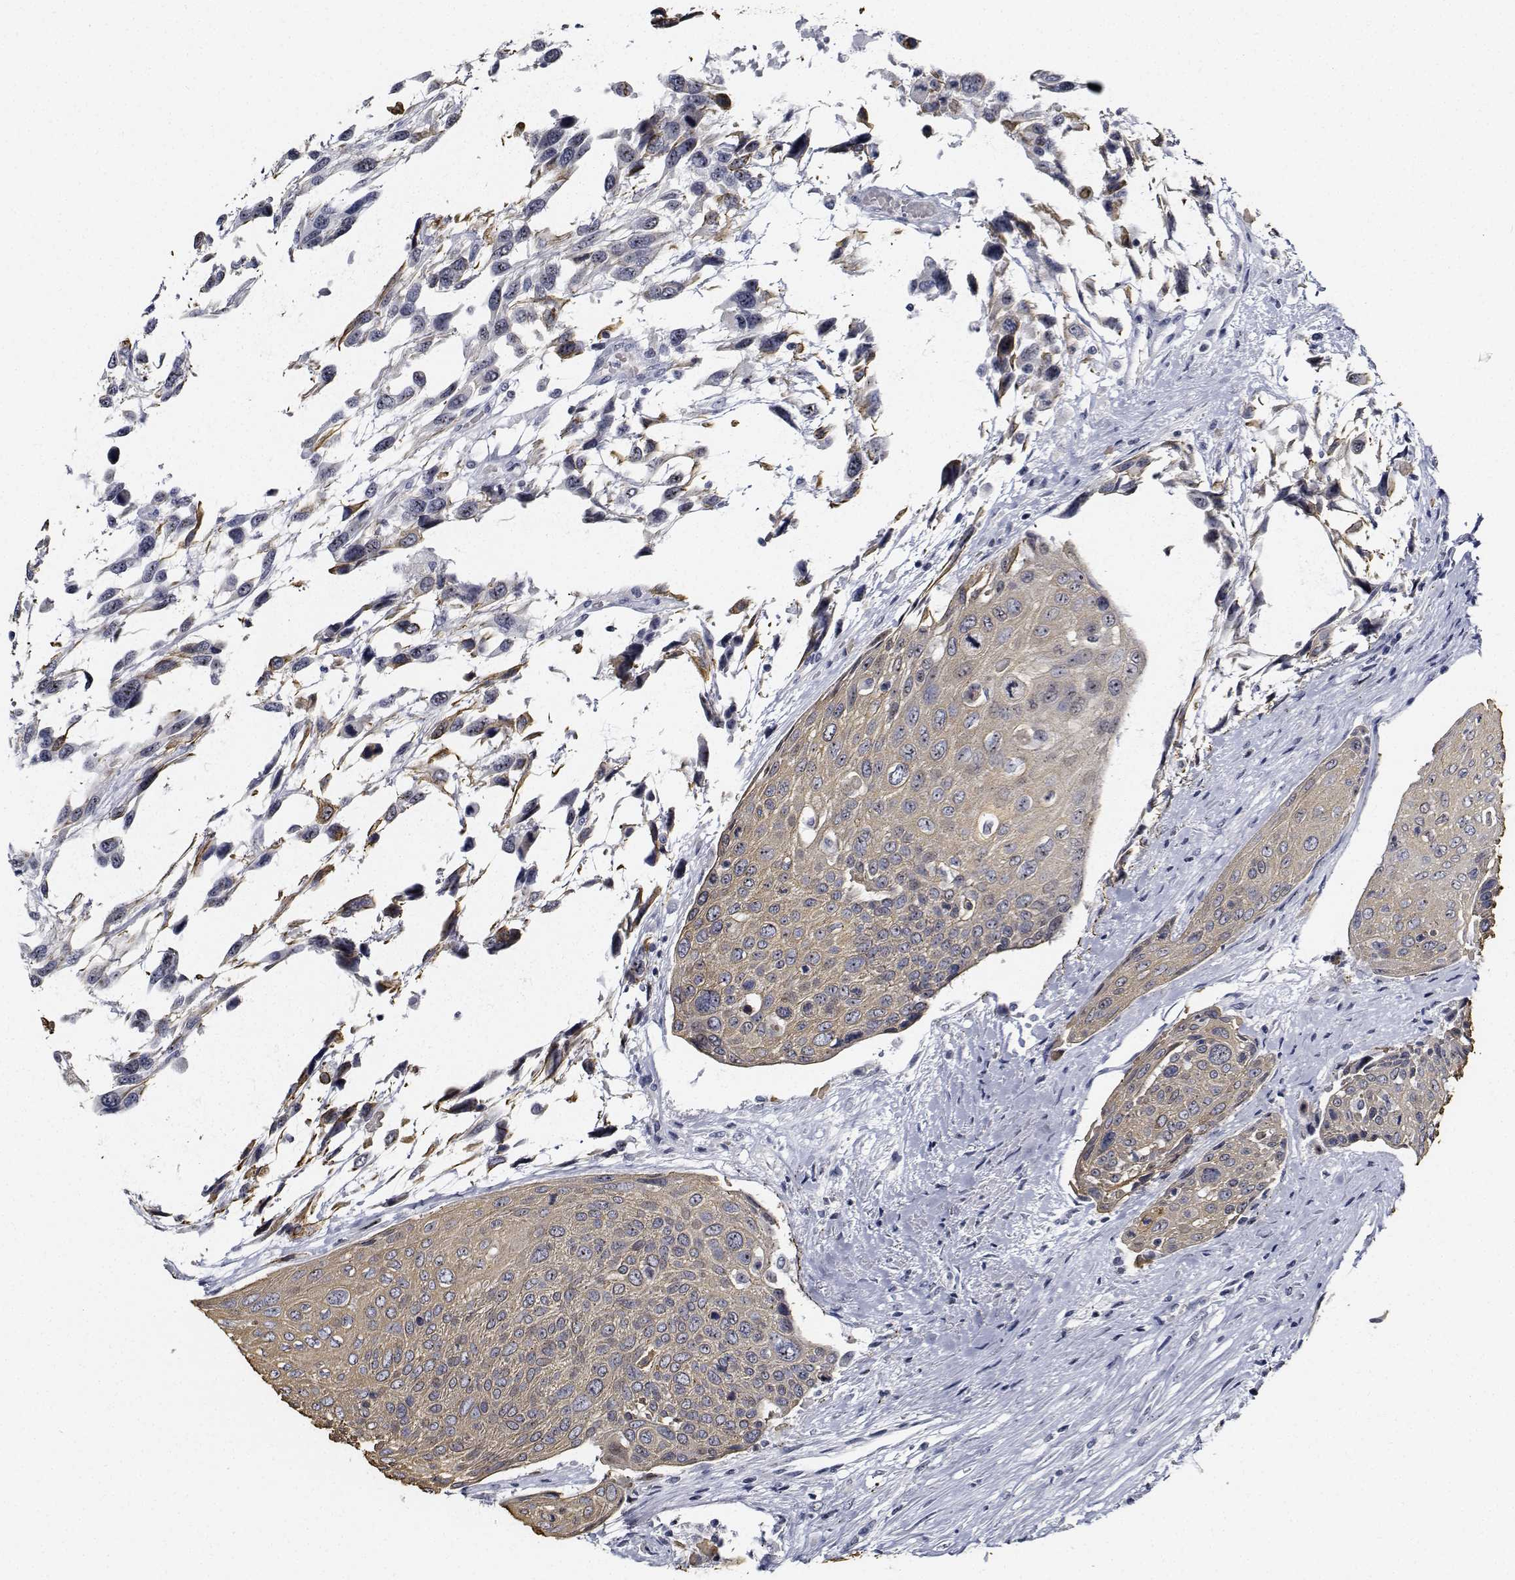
{"staining": {"intensity": "weak", "quantity": "<25%", "location": "cytoplasmic/membranous"}, "tissue": "urothelial cancer", "cell_type": "Tumor cells", "image_type": "cancer", "snomed": [{"axis": "morphology", "description": "Urothelial carcinoma, High grade"}, {"axis": "topography", "description": "Urinary bladder"}], "caption": "An IHC micrograph of high-grade urothelial carcinoma is shown. There is no staining in tumor cells of high-grade urothelial carcinoma. Brightfield microscopy of immunohistochemistry (IHC) stained with DAB (brown) and hematoxylin (blue), captured at high magnification.", "gene": "NVL", "patient": {"sex": "female", "age": 70}}